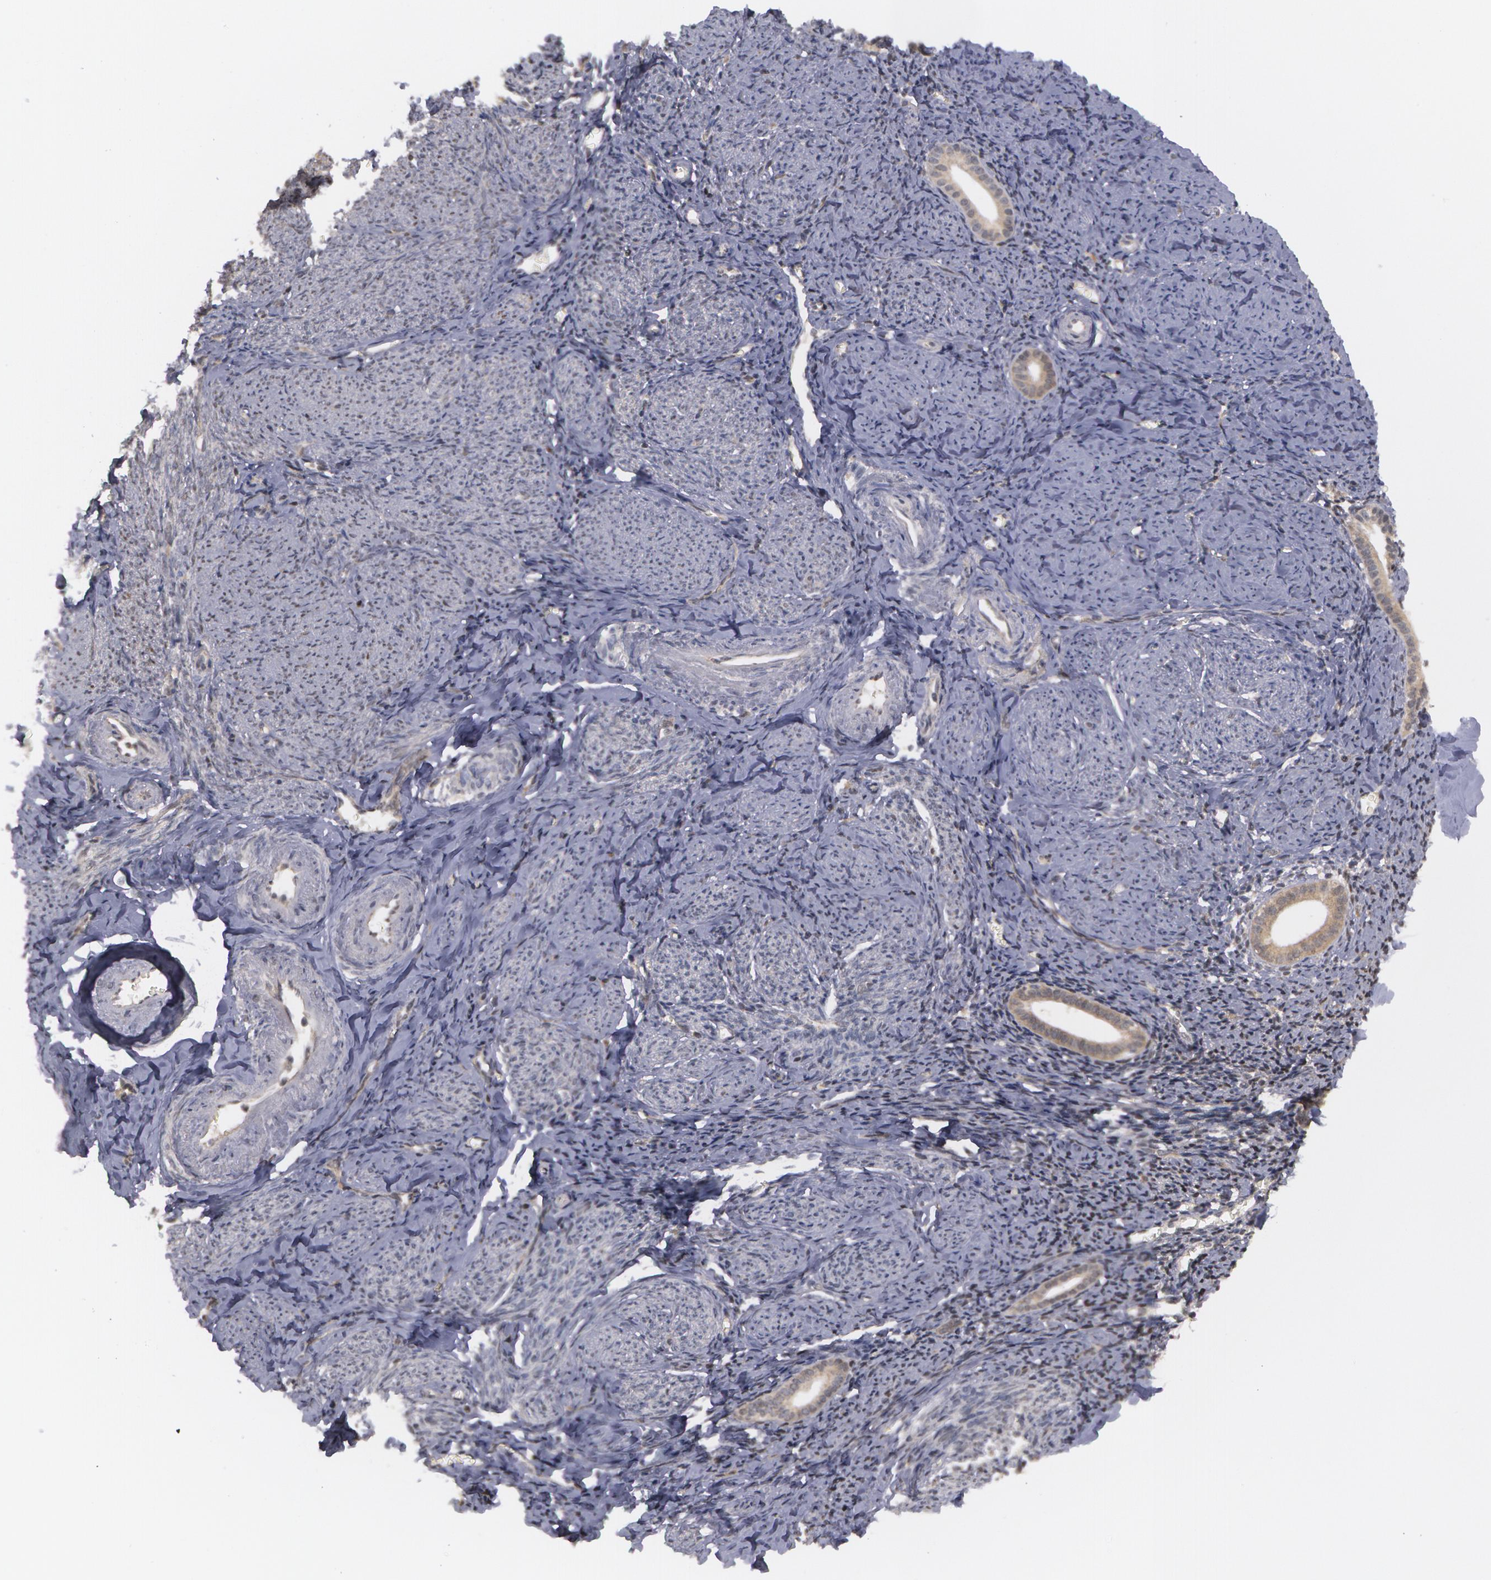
{"staining": {"intensity": "negative", "quantity": "none", "location": "none"}, "tissue": "endometrium", "cell_type": "Cells in endometrial stroma", "image_type": "normal", "snomed": [{"axis": "morphology", "description": "Normal tissue, NOS"}, {"axis": "morphology", "description": "Neoplasm, benign, NOS"}, {"axis": "topography", "description": "Uterus"}], "caption": "Cells in endometrial stroma show no significant protein expression in normal endometrium. The staining is performed using DAB (3,3'-diaminobenzidine) brown chromogen with nuclei counter-stained in using hematoxylin.", "gene": "TXNRD1", "patient": {"sex": "female", "age": 55}}